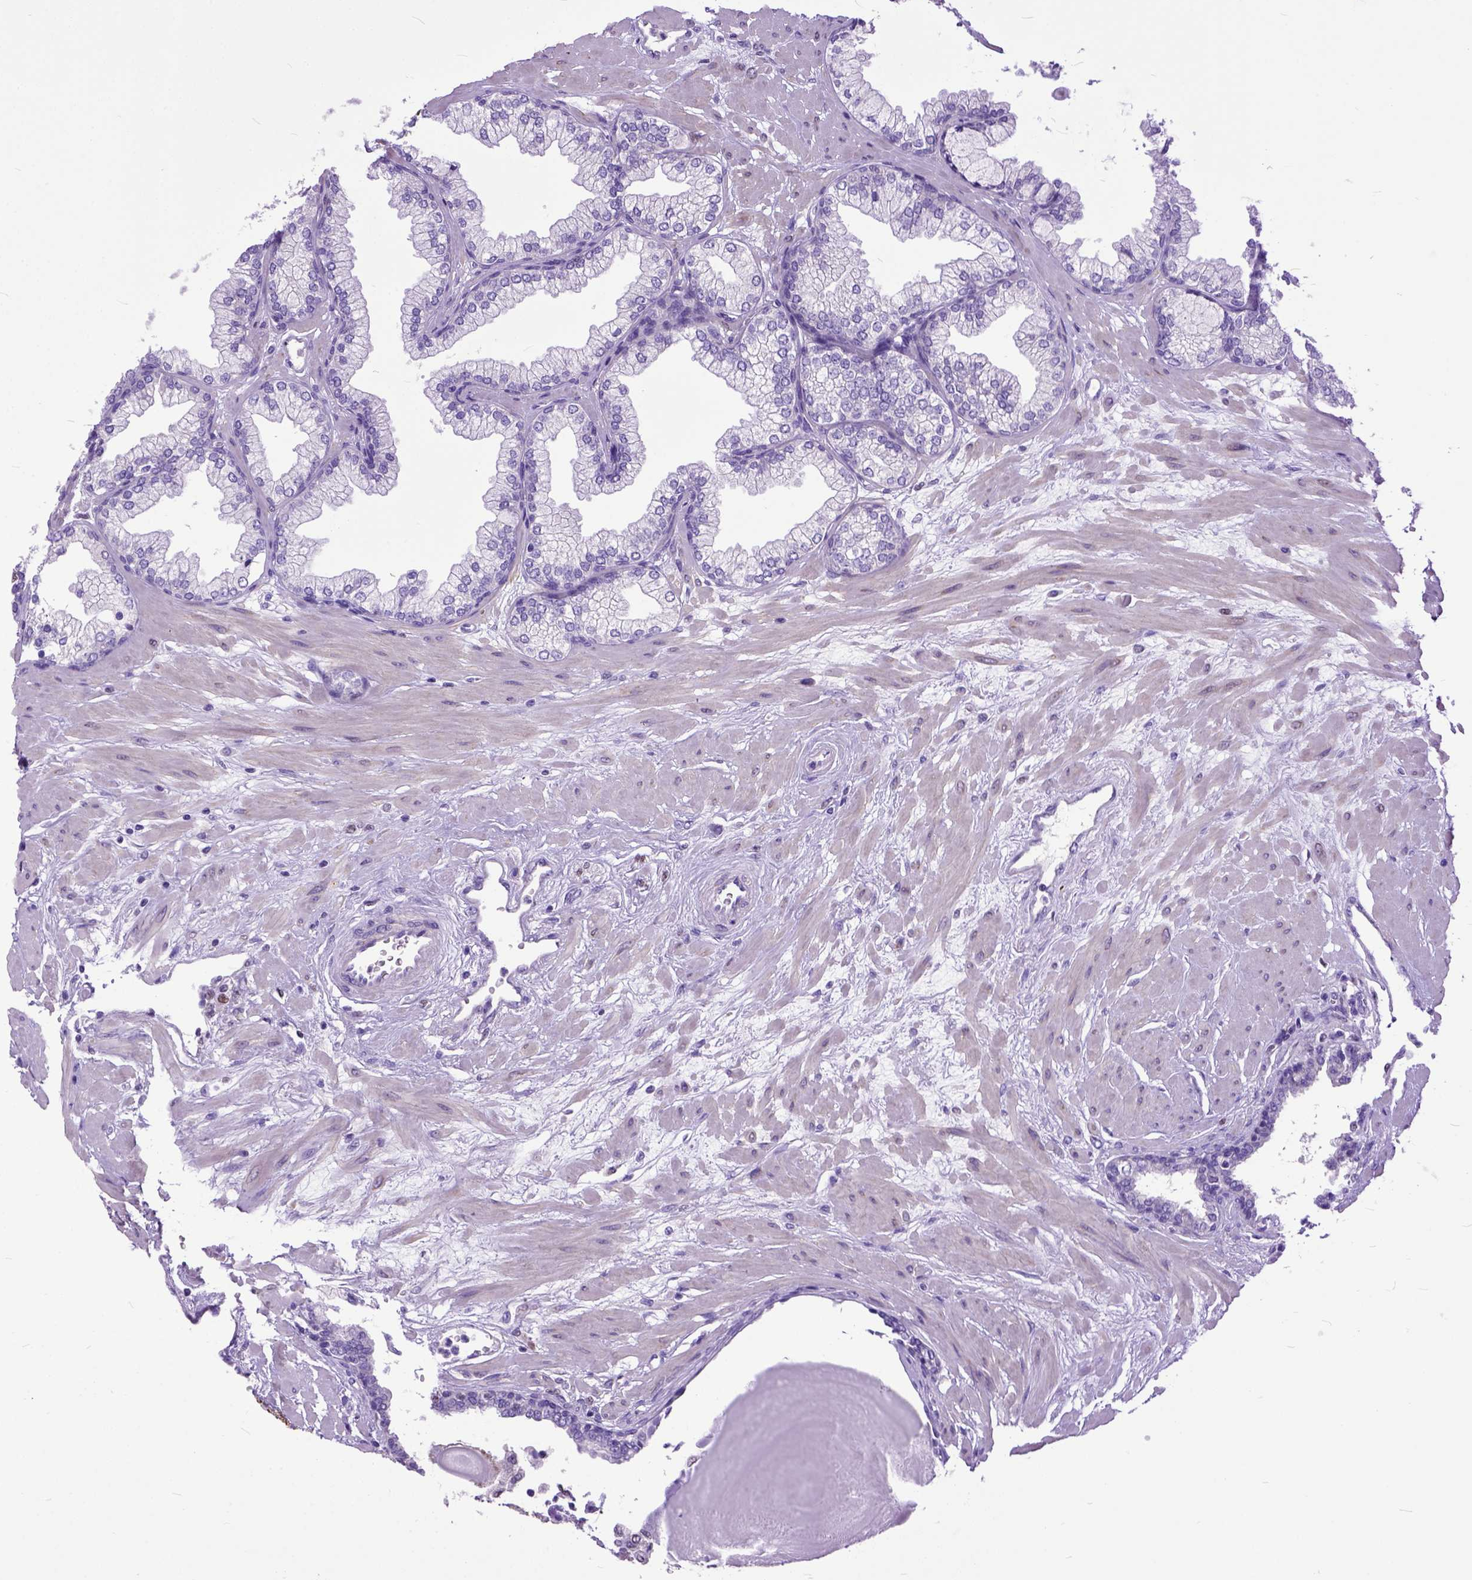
{"staining": {"intensity": "negative", "quantity": "none", "location": "none"}, "tissue": "prostate", "cell_type": "Glandular cells", "image_type": "normal", "snomed": [{"axis": "morphology", "description": "Normal tissue, NOS"}, {"axis": "topography", "description": "Prostate"}, {"axis": "topography", "description": "Peripheral nerve tissue"}], "caption": "IHC photomicrograph of unremarkable human prostate stained for a protein (brown), which reveals no positivity in glandular cells.", "gene": "CRB1", "patient": {"sex": "male", "age": 61}}